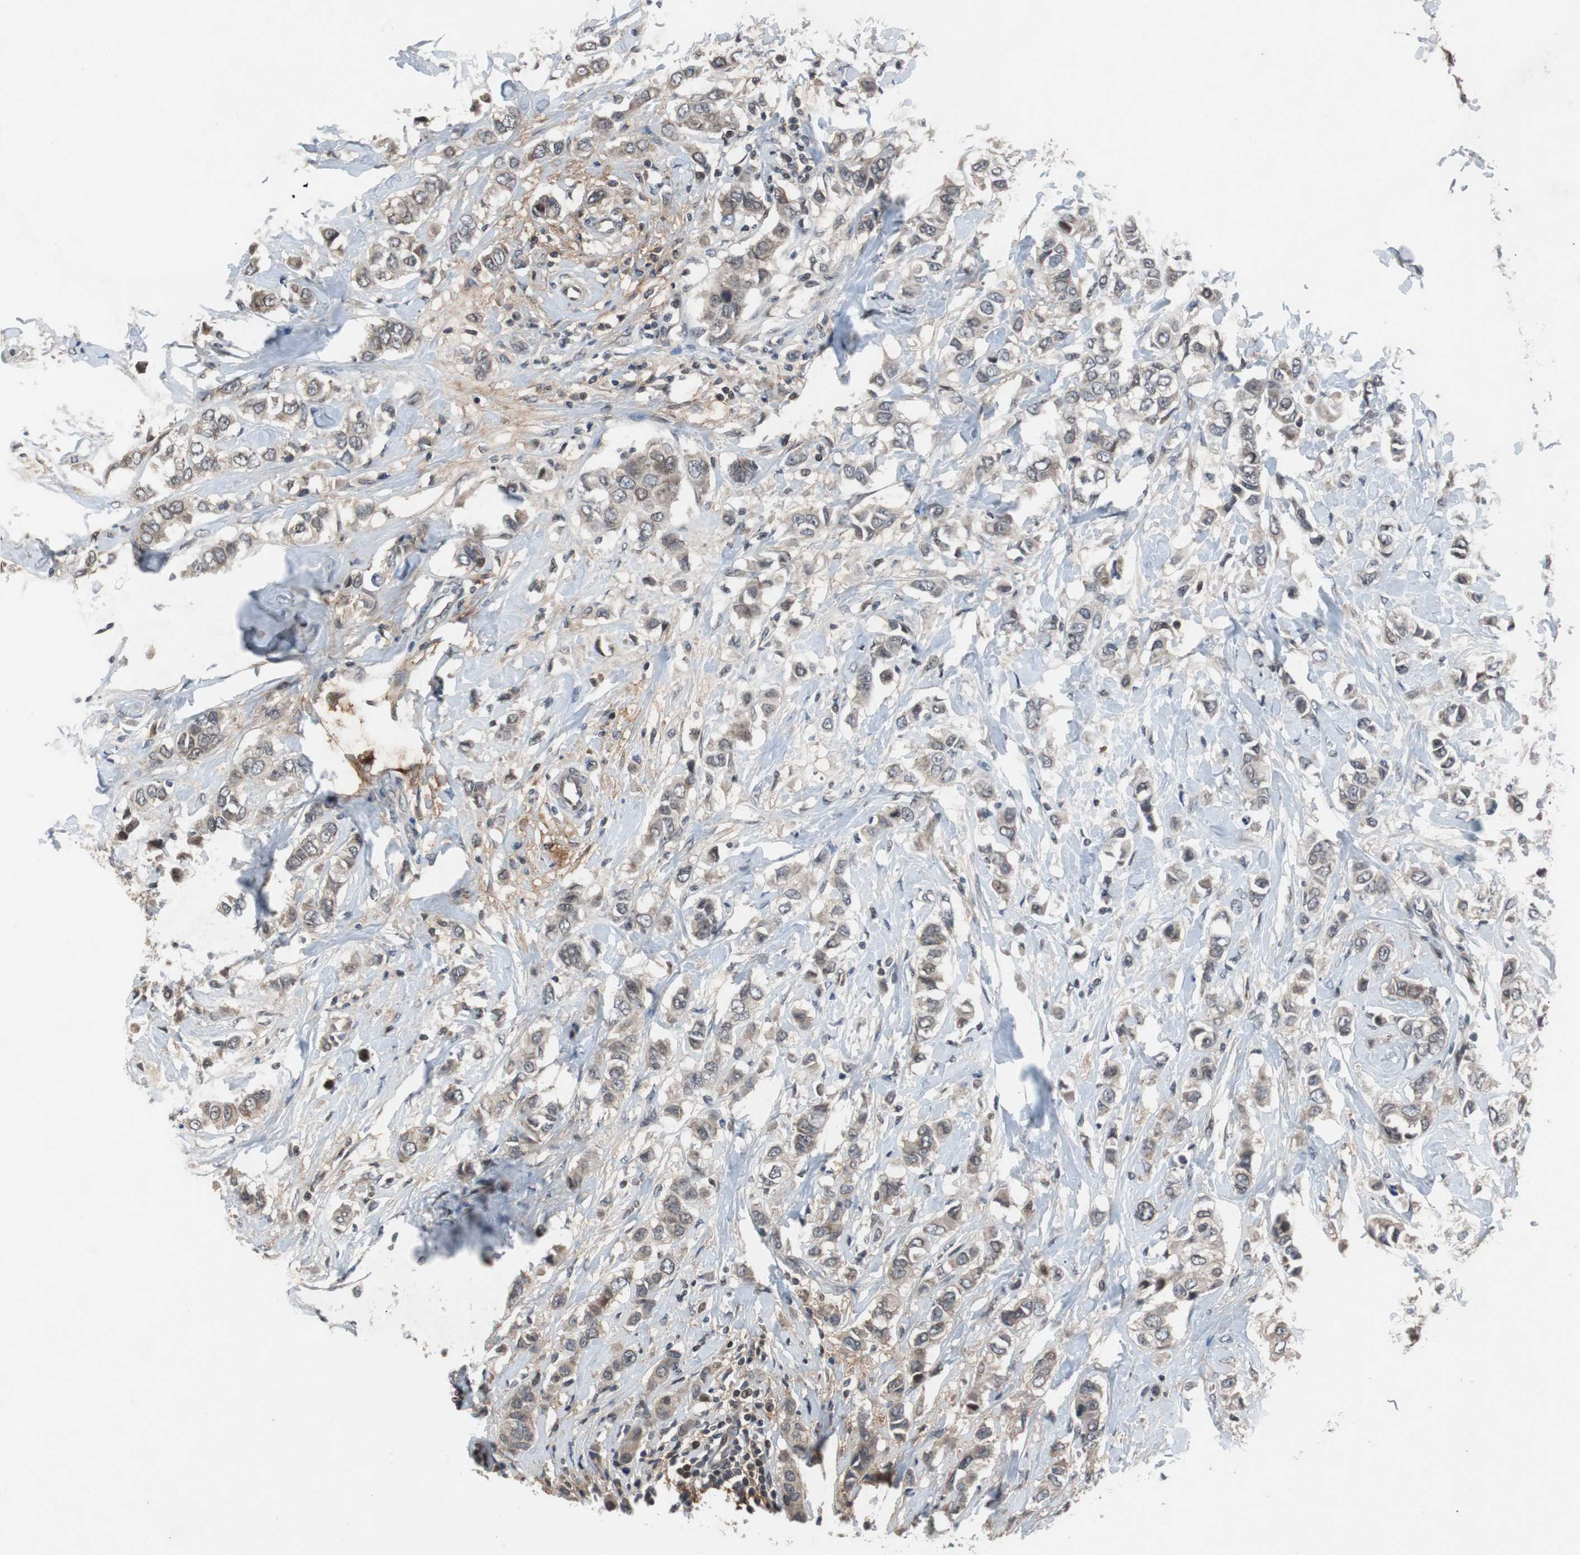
{"staining": {"intensity": "weak", "quantity": ">75%", "location": "cytoplasmic/membranous"}, "tissue": "breast cancer", "cell_type": "Tumor cells", "image_type": "cancer", "snomed": [{"axis": "morphology", "description": "Duct carcinoma"}, {"axis": "topography", "description": "Breast"}], "caption": "Tumor cells display low levels of weak cytoplasmic/membranous positivity in approximately >75% of cells in human breast cancer (infiltrating ductal carcinoma).", "gene": "TP63", "patient": {"sex": "female", "age": 50}}